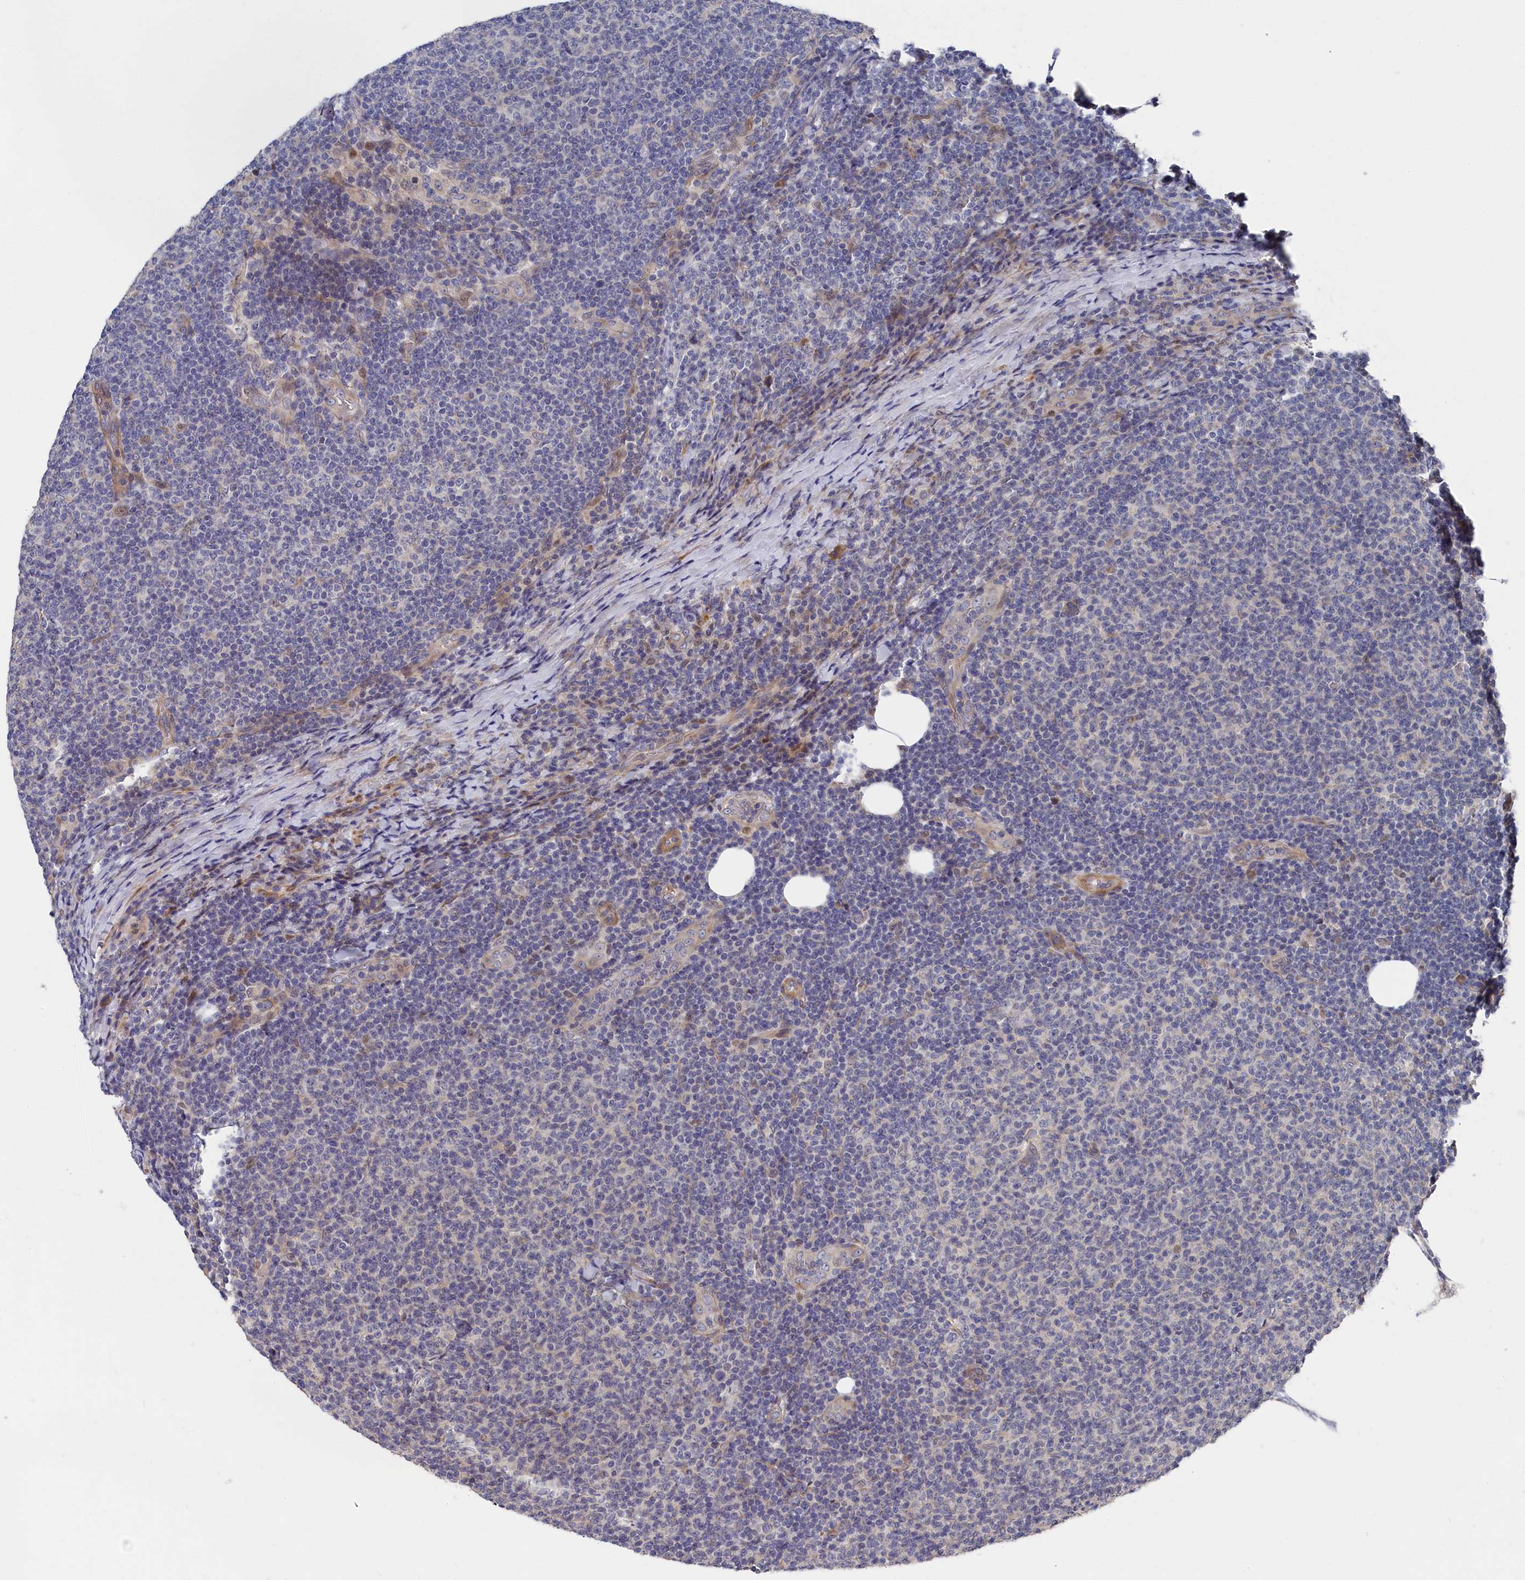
{"staining": {"intensity": "negative", "quantity": "none", "location": "none"}, "tissue": "lymphoma", "cell_type": "Tumor cells", "image_type": "cancer", "snomed": [{"axis": "morphology", "description": "Malignant lymphoma, non-Hodgkin's type, Low grade"}, {"axis": "topography", "description": "Lymph node"}], "caption": "This photomicrograph is of malignant lymphoma, non-Hodgkin's type (low-grade) stained with immunohistochemistry (IHC) to label a protein in brown with the nuclei are counter-stained blue. There is no expression in tumor cells.", "gene": "CYB5D2", "patient": {"sex": "male", "age": 66}}